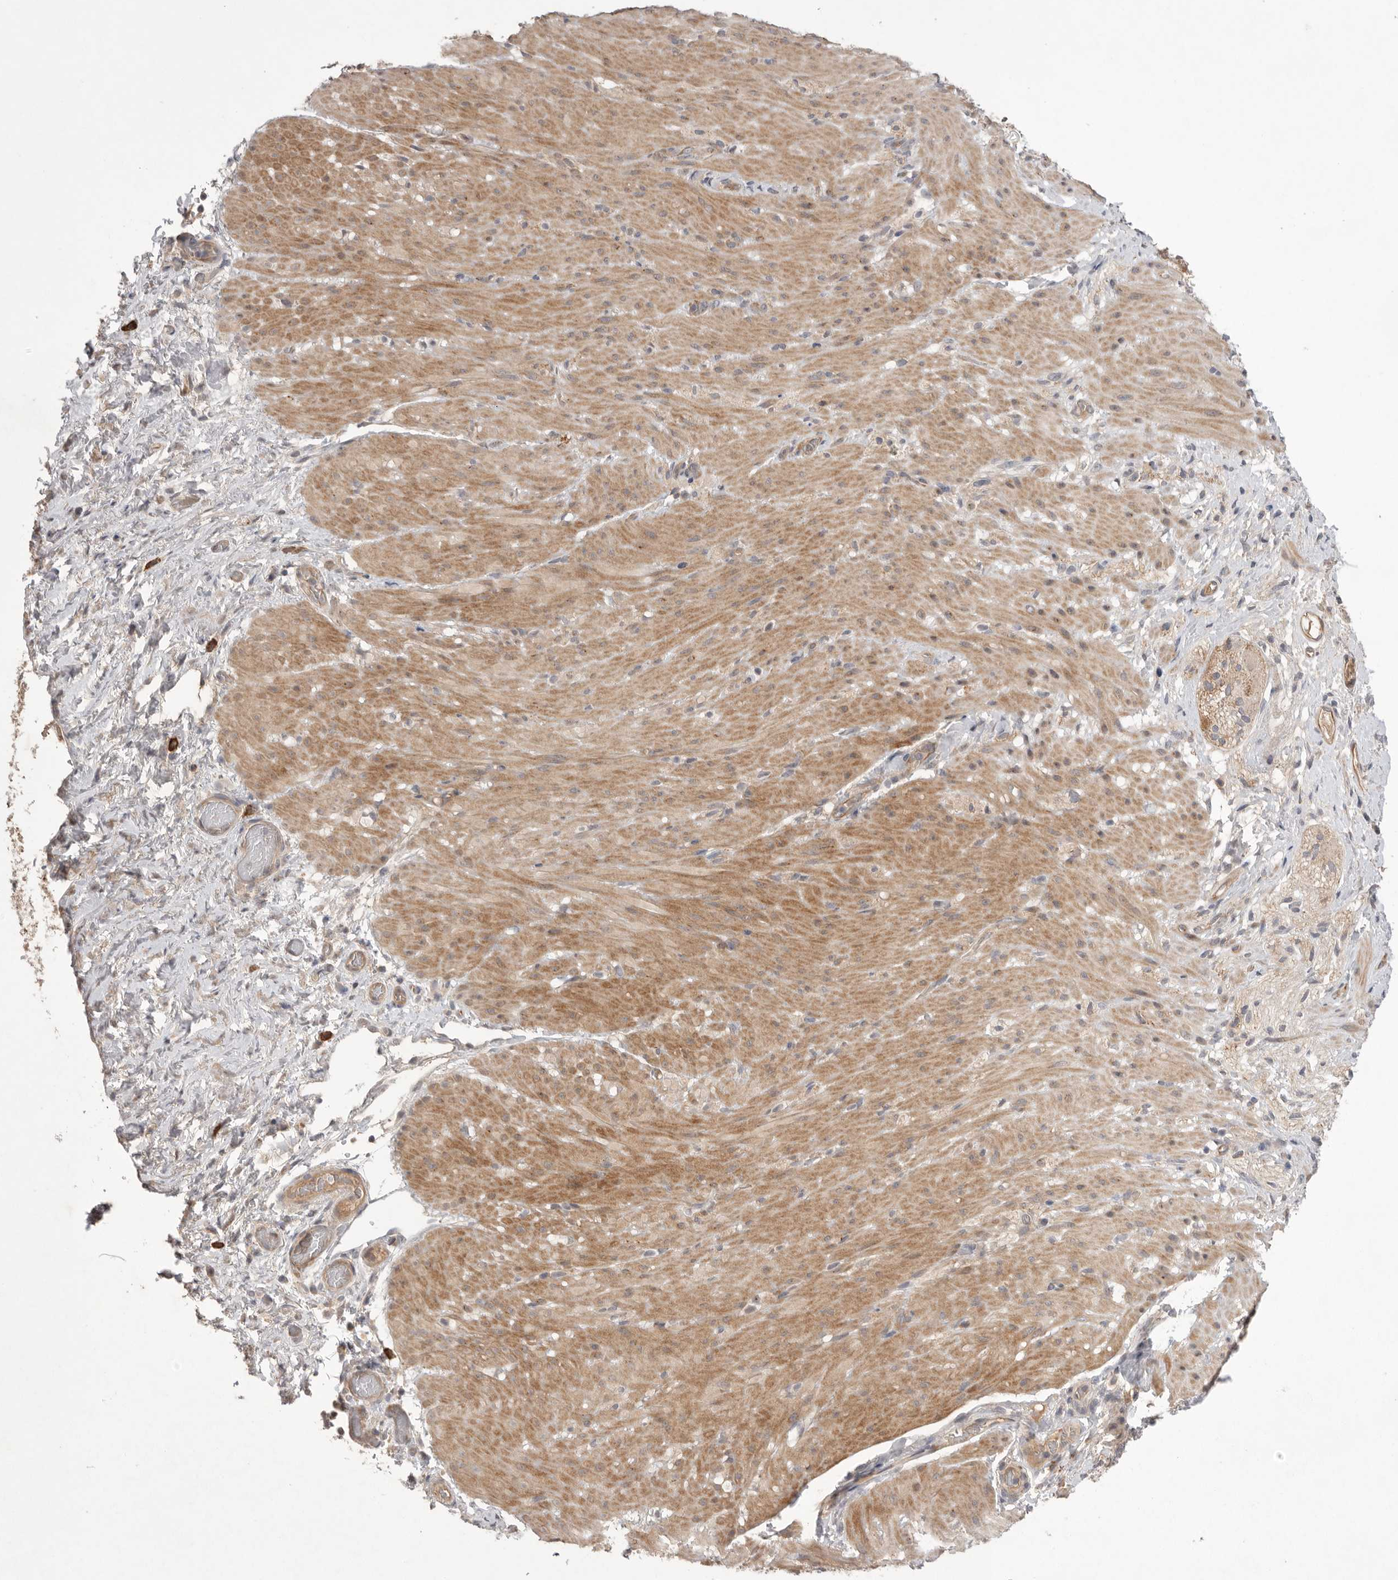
{"staining": {"intensity": "moderate", "quantity": "25%-75%", "location": "cytoplasmic/membranous"}, "tissue": "smooth muscle", "cell_type": "Smooth muscle cells", "image_type": "normal", "snomed": [{"axis": "morphology", "description": "Normal tissue, NOS"}, {"axis": "topography", "description": "Smooth muscle"}, {"axis": "topography", "description": "Small intestine"}], "caption": "This image reveals immunohistochemistry (IHC) staining of benign smooth muscle, with medium moderate cytoplasmic/membranous positivity in about 25%-75% of smooth muscle cells.", "gene": "NRCAM", "patient": {"sex": "female", "age": 84}}